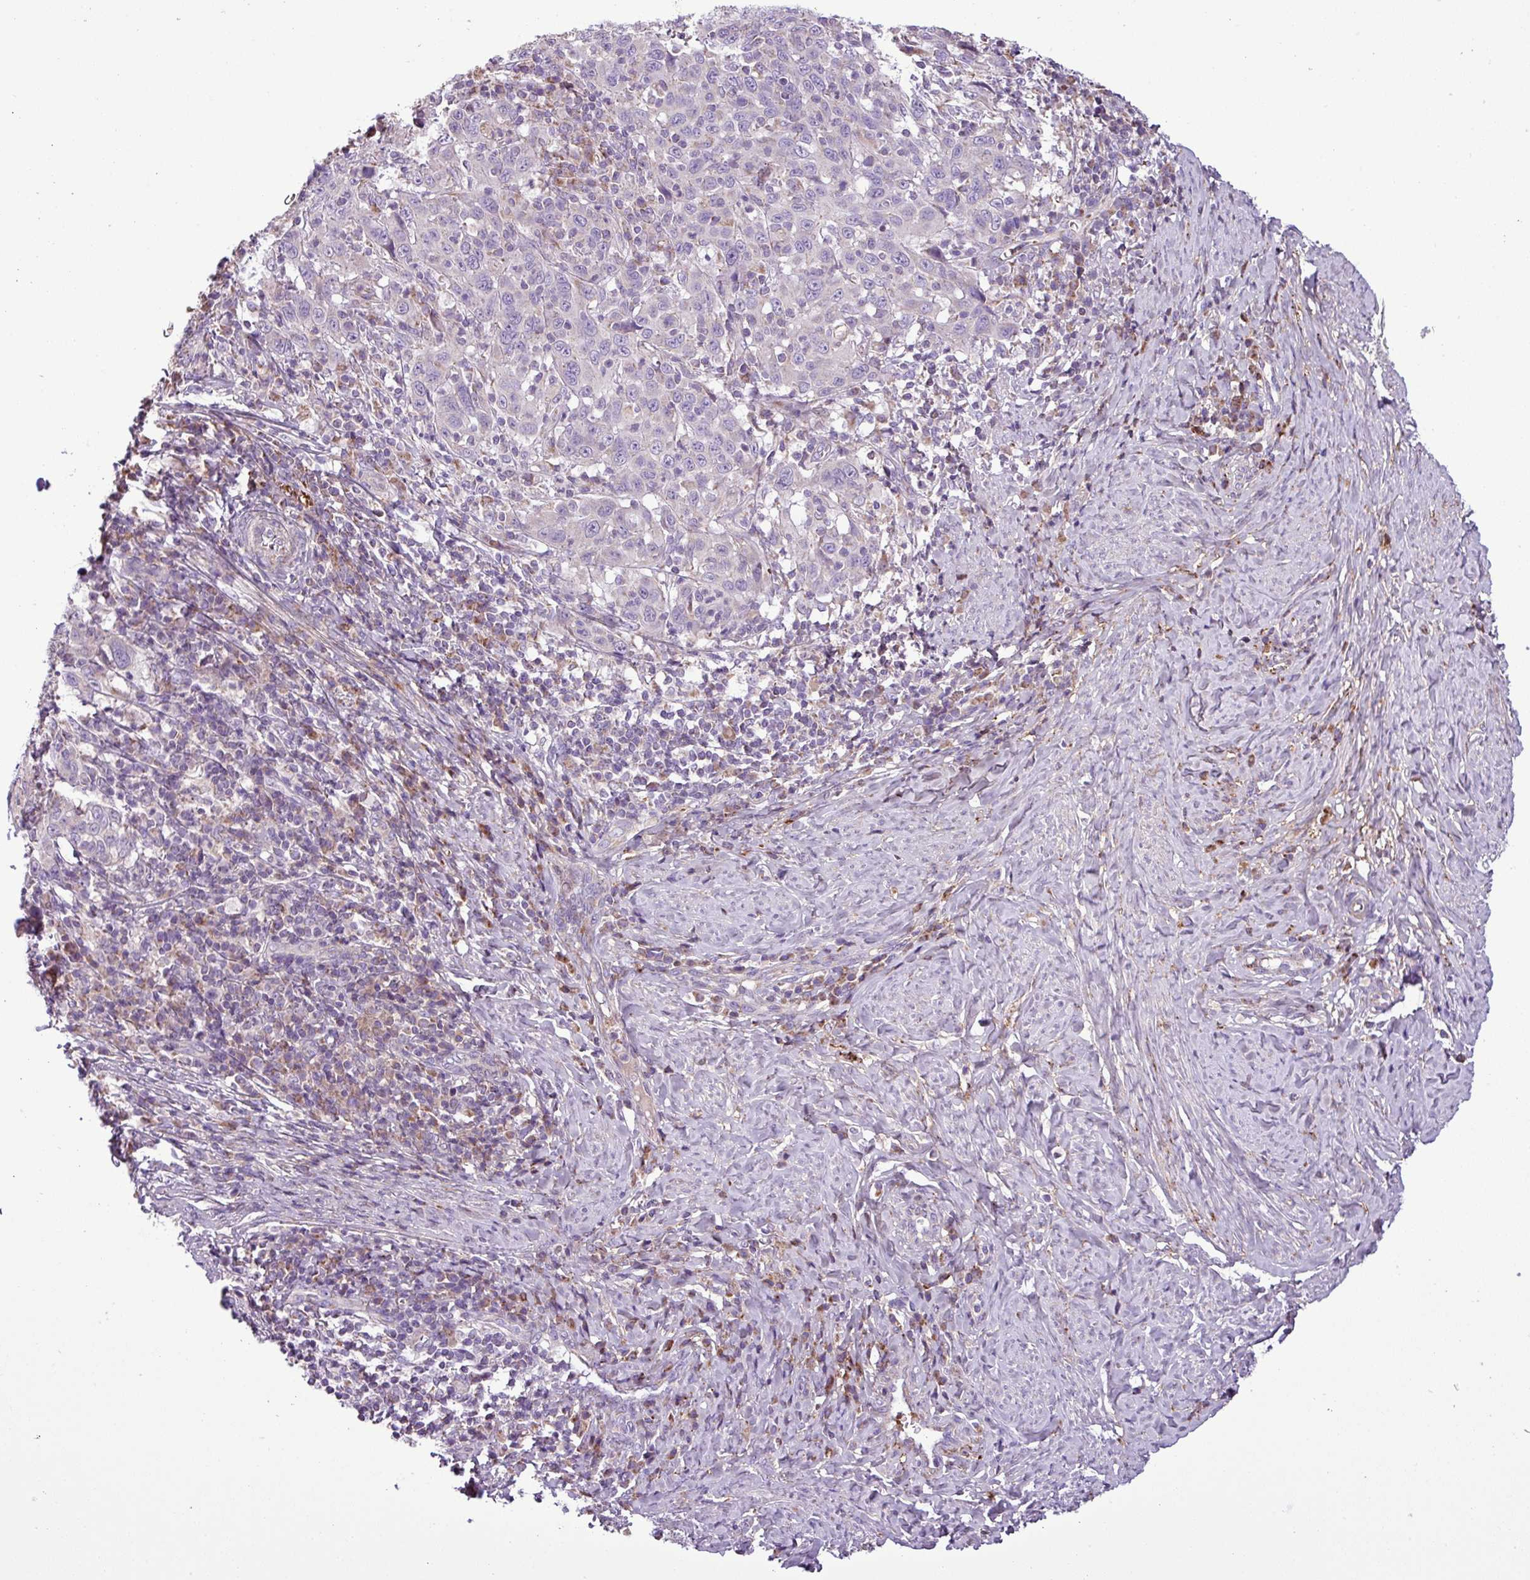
{"staining": {"intensity": "negative", "quantity": "none", "location": "none"}, "tissue": "cervical cancer", "cell_type": "Tumor cells", "image_type": "cancer", "snomed": [{"axis": "morphology", "description": "Squamous cell carcinoma, NOS"}, {"axis": "topography", "description": "Cervix"}], "caption": "This photomicrograph is of squamous cell carcinoma (cervical) stained with IHC to label a protein in brown with the nuclei are counter-stained blue. There is no positivity in tumor cells.", "gene": "FAM183A", "patient": {"sex": "female", "age": 46}}